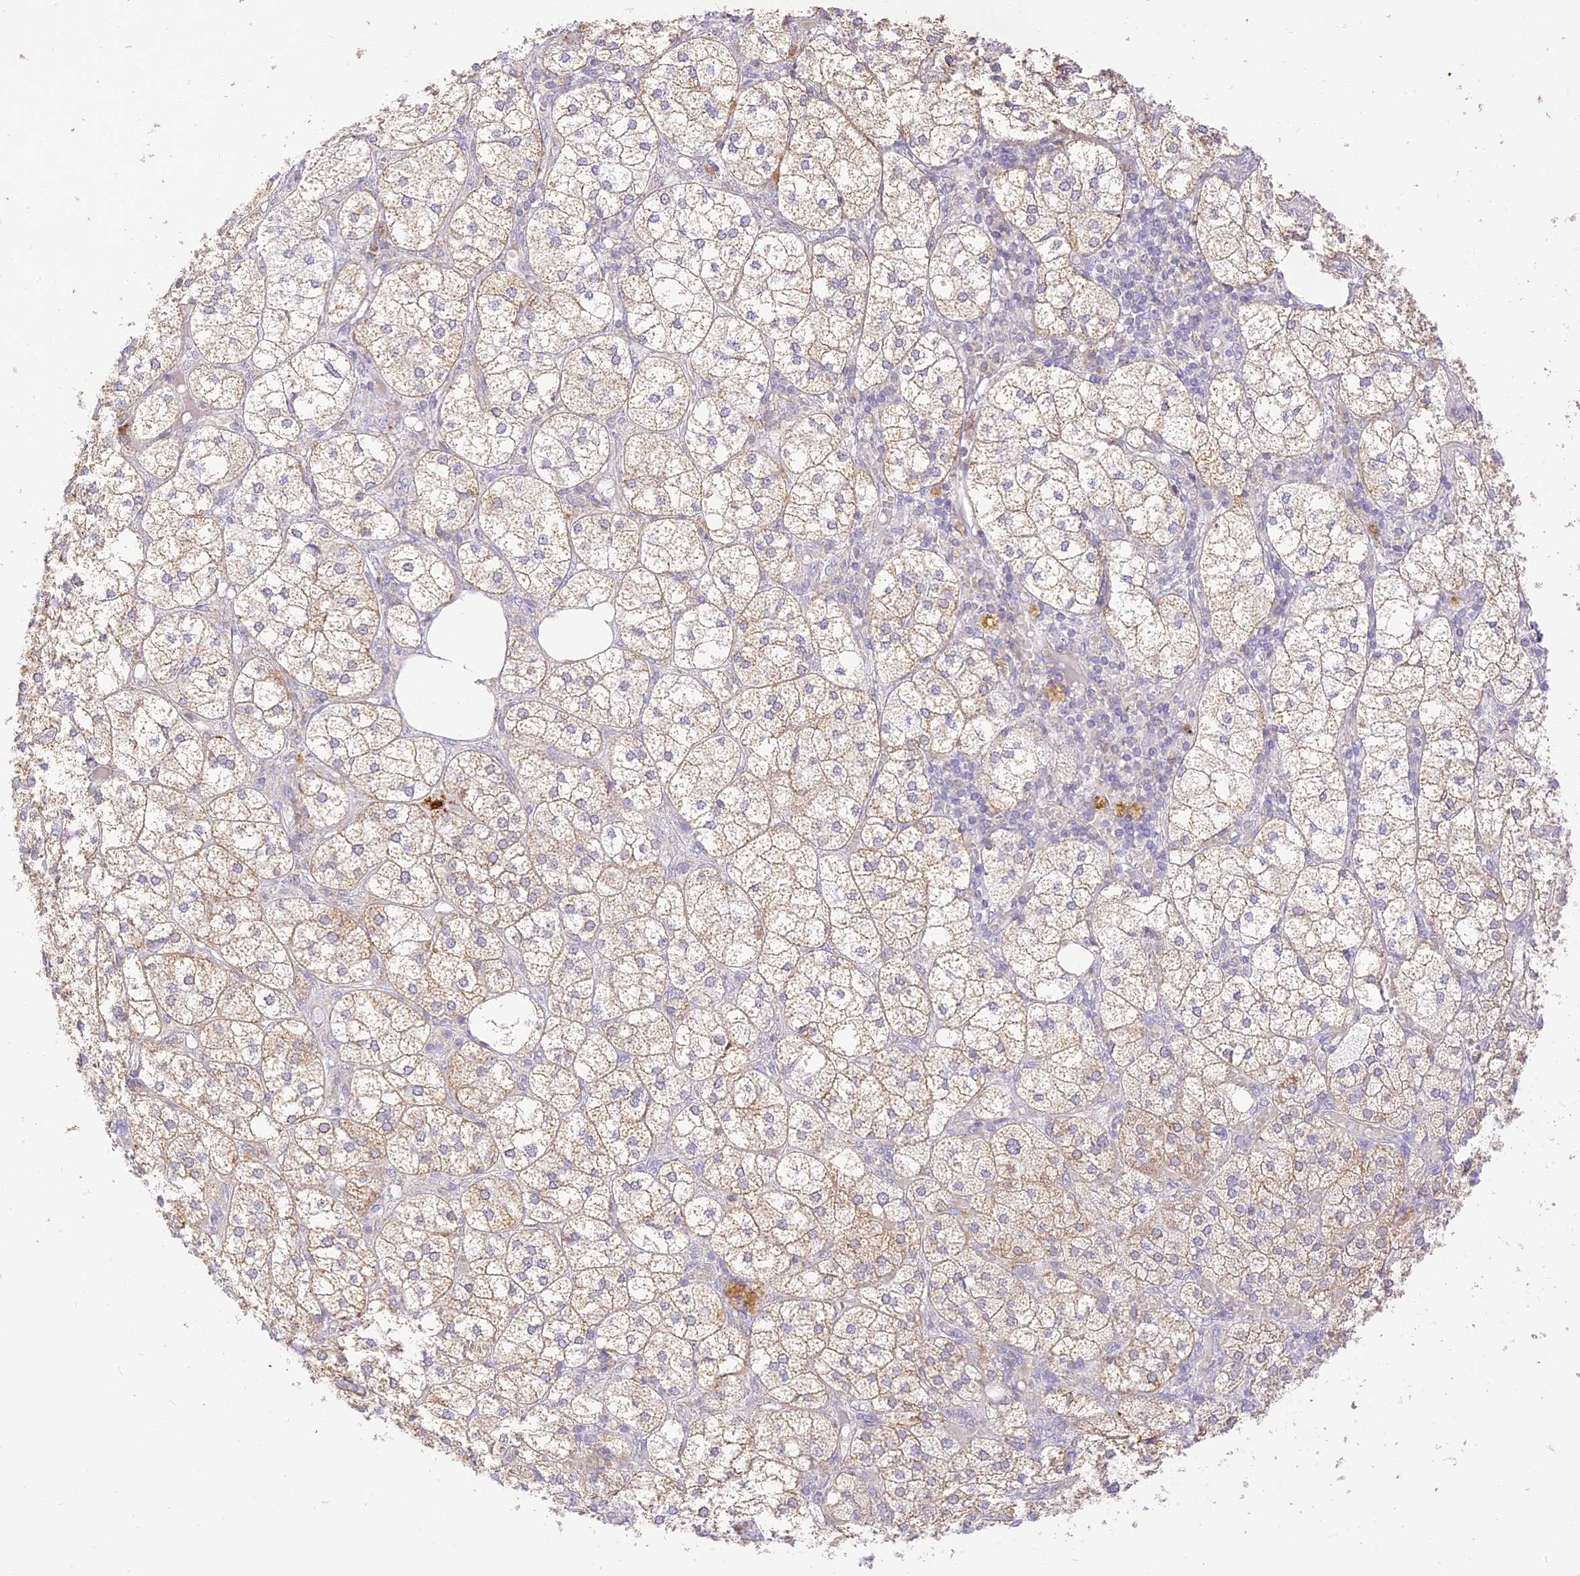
{"staining": {"intensity": "moderate", "quantity": "25%-75%", "location": "cytoplasmic/membranous"}, "tissue": "adrenal gland", "cell_type": "Glandular cells", "image_type": "normal", "snomed": [{"axis": "morphology", "description": "Normal tissue, NOS"}, {"axis": "topography", "description": "Adrenal gland"}], "caption": "A high-resolution histopathology image shows immunohistochemistry (IHC) staining of normal adrenal gland, which demonstrates moderate cytoplasmic/membranous positivity in approximately 25%-75% of glandular cells. (Stains: DAB (3,3'-diaminobenzidine) in brown, nuclei in blue, Microscopy: brightfield microscopy at high magnification).", "gene": "LRRC15", "patient": {"sex": "female", "age": 61}}